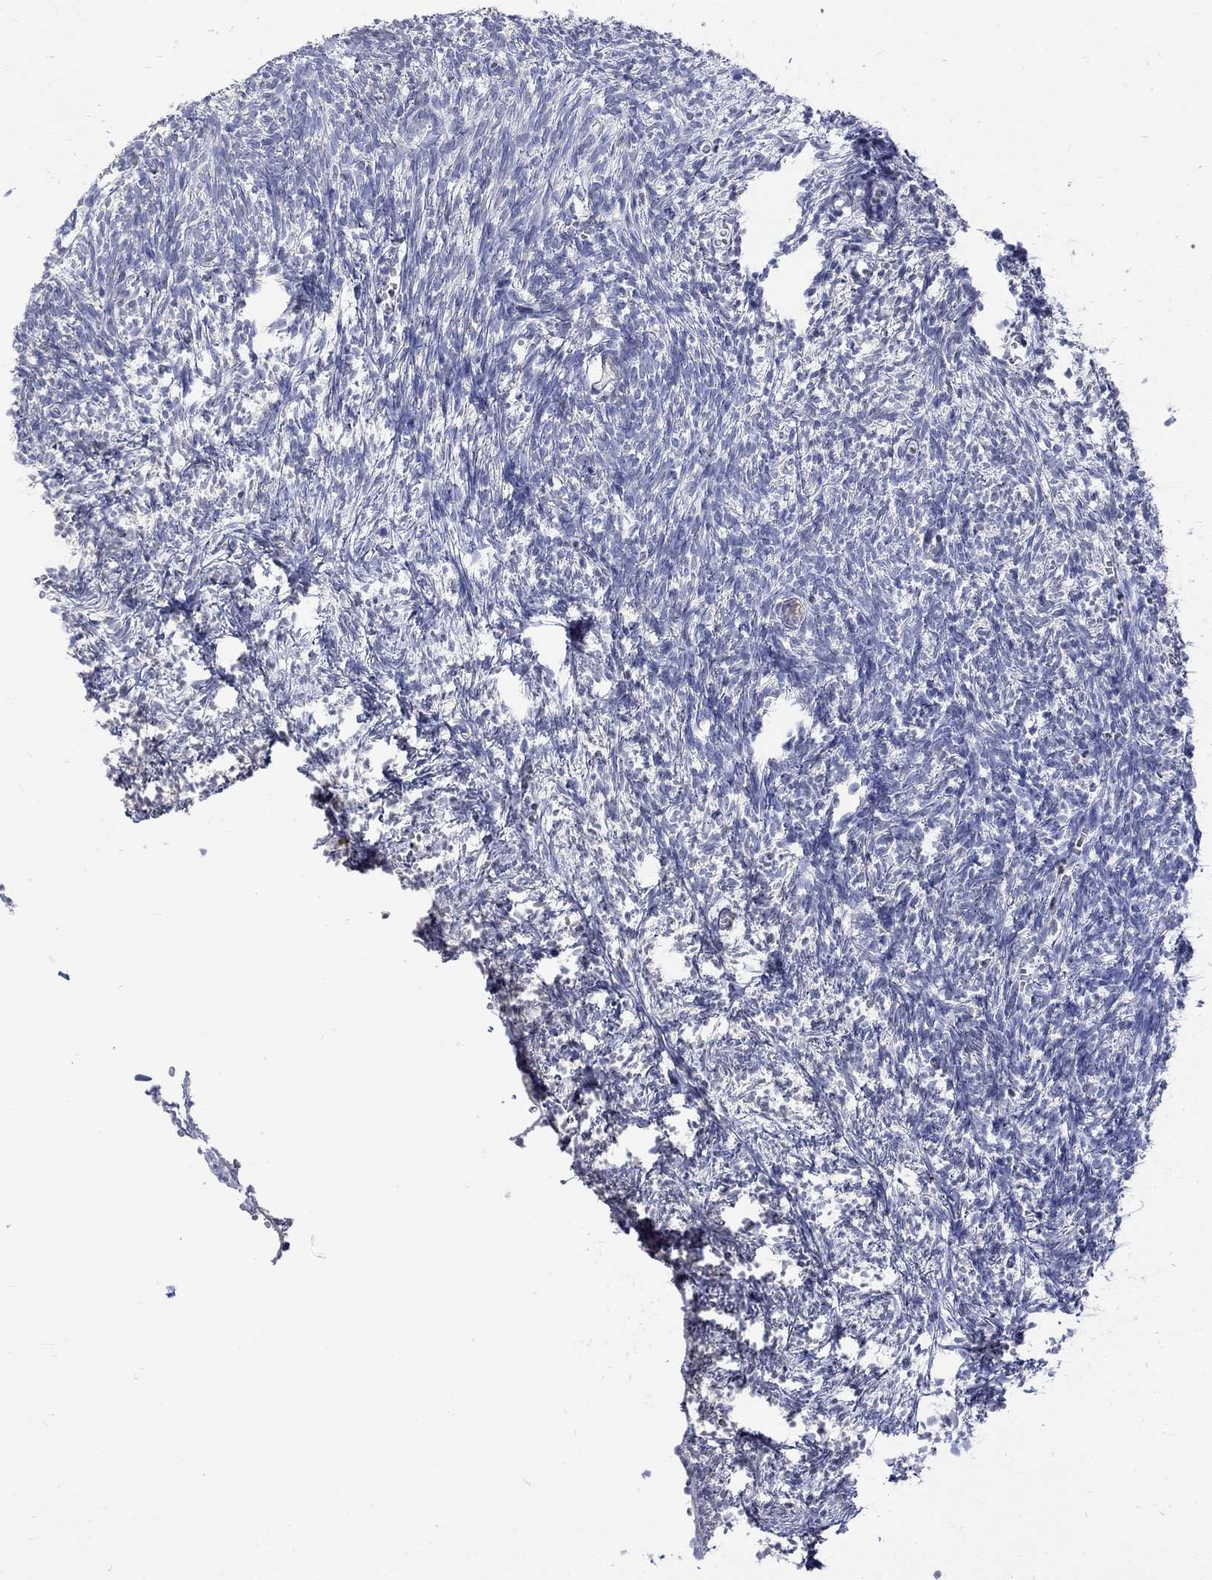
{"staining": {"intensity": "negative", "quantity": "none", "location": "none"}, "tissue": "ovary", "cell_type": "Follicle cells", "image_type": "normal", "snomed": [{"axis": "morphology", "description": "Normal tissue, NOS"}, {"axis": "topography", "description": "Ovary"}], "caption": "Ovary stained for a protein using immunohistochemistry (IHC) reveals no positivity follicle cells.", "gene": "MSI1", "patient": {"sex": "female", "age": 43}}